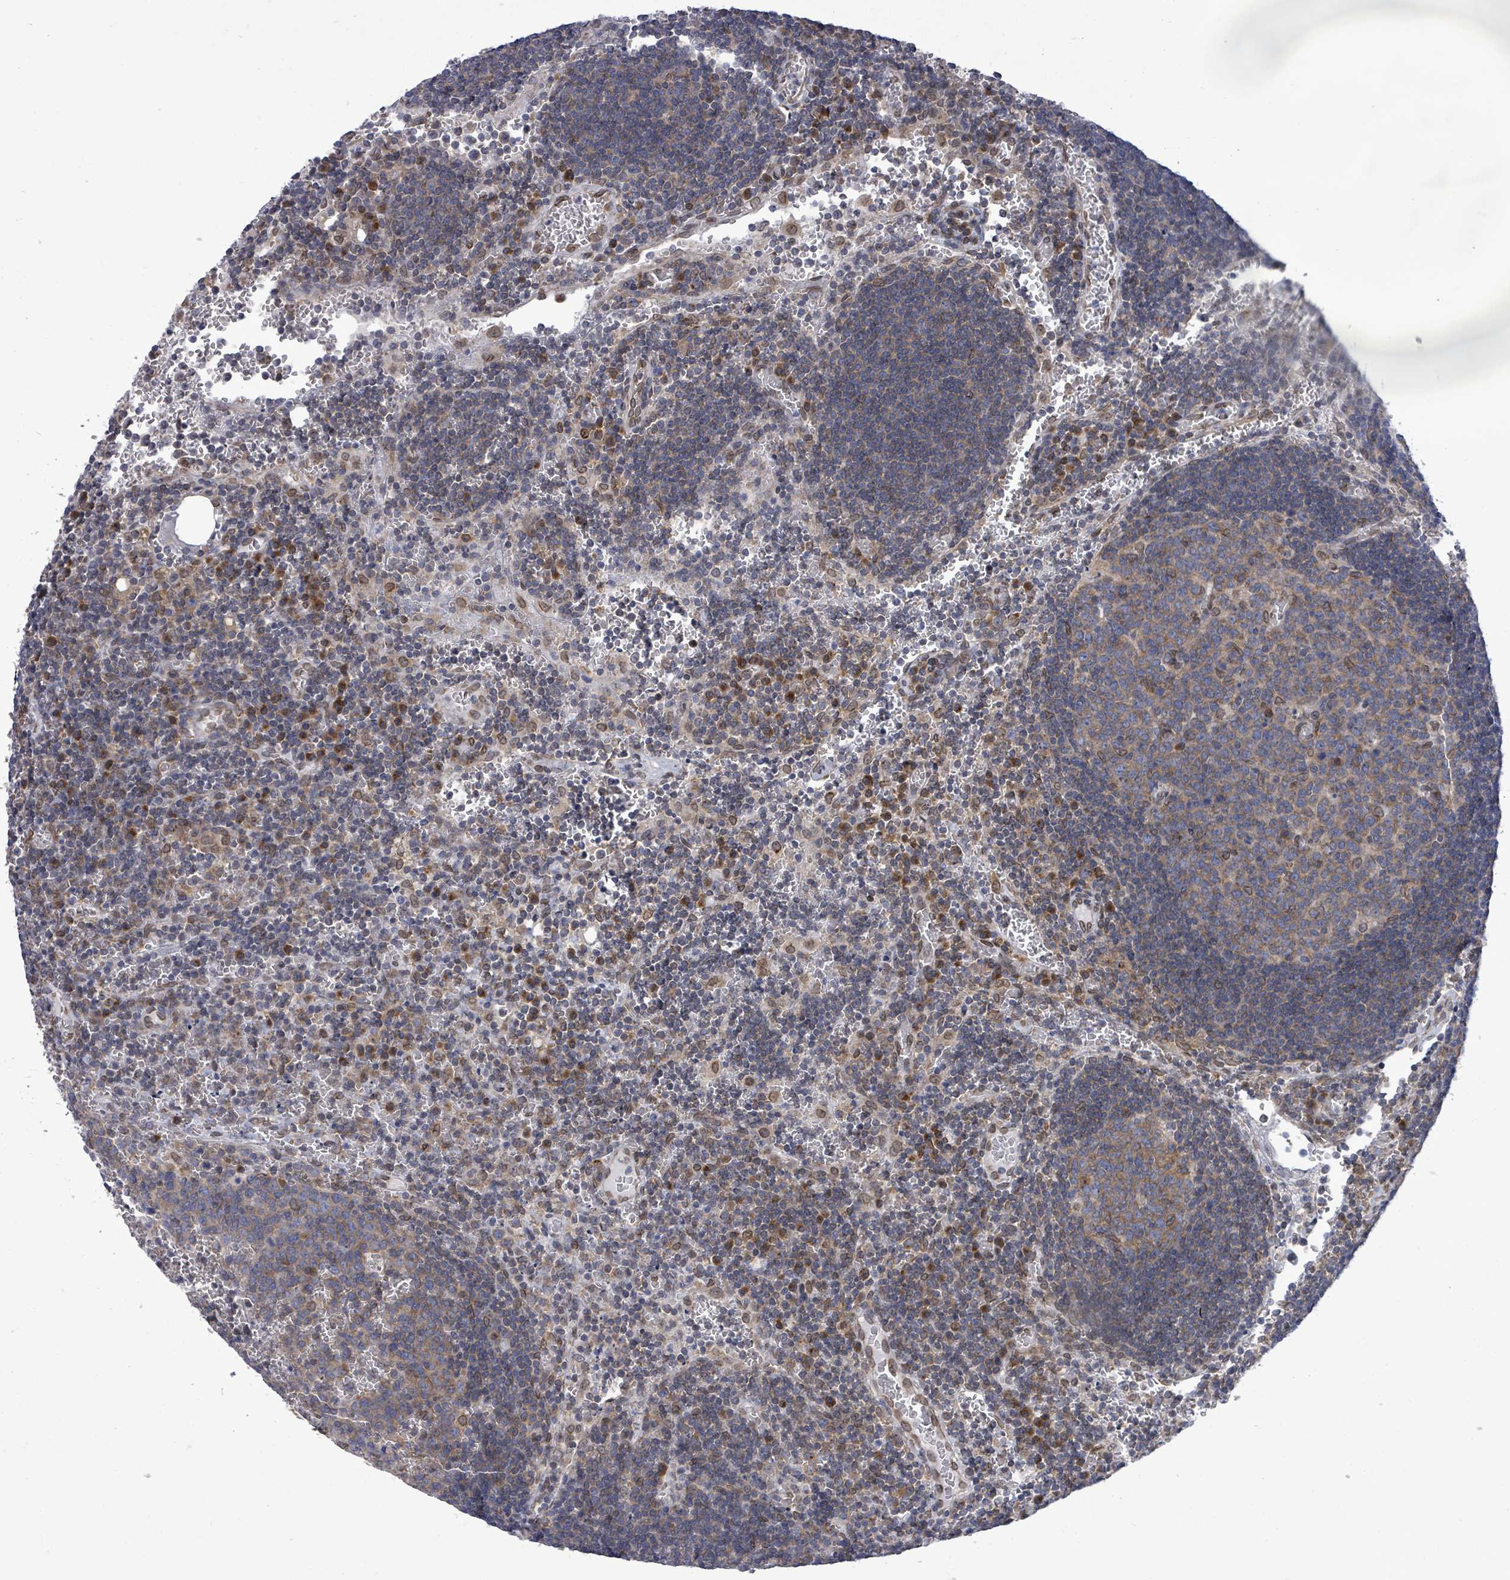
{"staining": {"intensity": "moderate", "quantity": "<25%", "location": "nuclear"}, "tissue": "lymph node", "cell_type": "Germinal center cells", "image_type": "normal", "snomed": [{"axis": "morphology", "description": "Normal tissue, NOS"}, {"axis": "topography", "description": "Lymph node"}], "caption": "Lymph node stained with a brown dye exhibits moderate nuclear positive staining in about <25% of germinal center cells.", "gene": "ARFGAP1", "patient": {"sex": "female", "age": 73}}